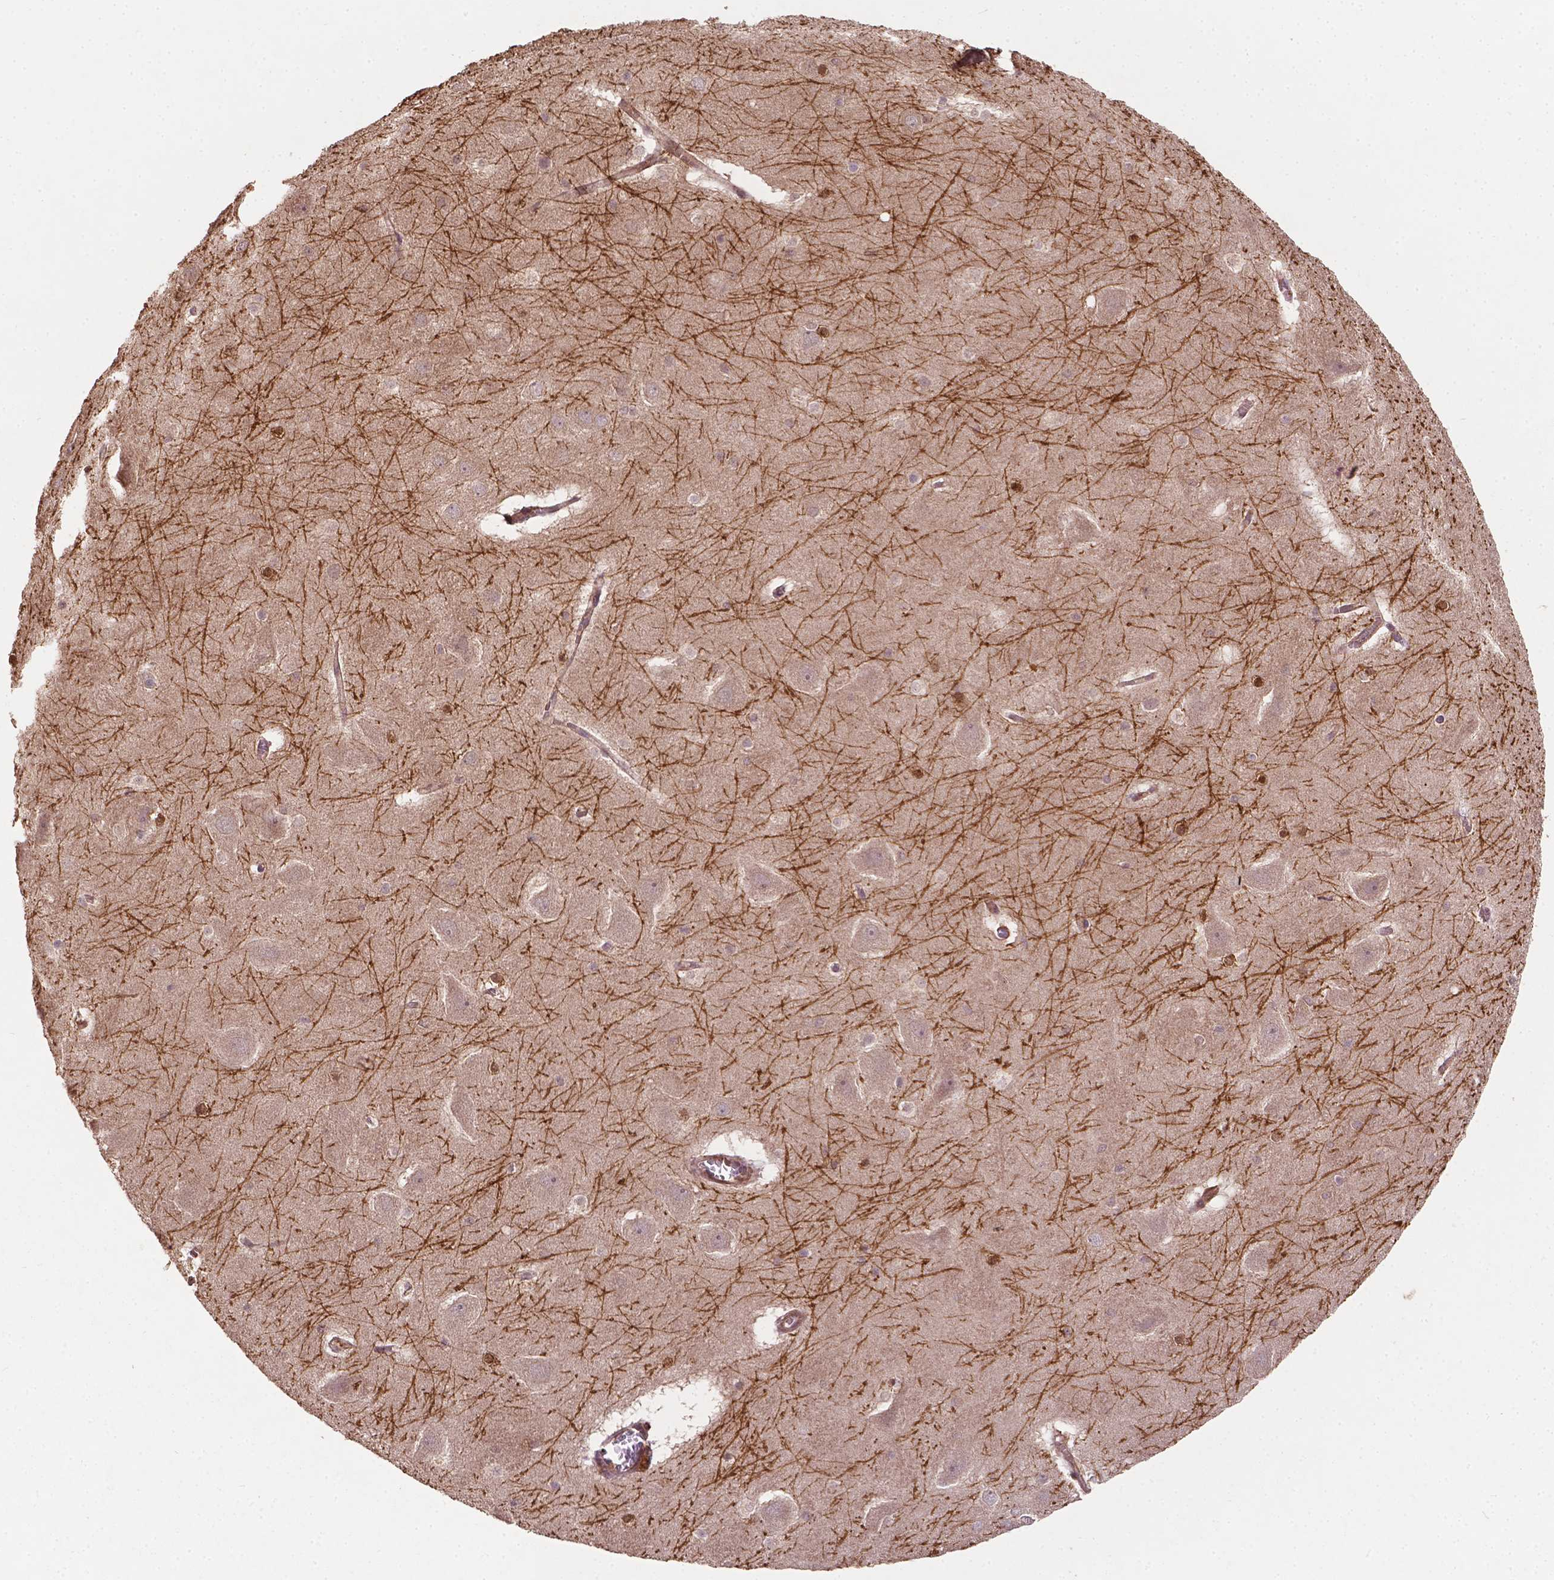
{"staining": {"intensity": "moderate", "quantity": "<25%", "location": "nuclear"}, "tissue": "hippocampus", "cell_type": "Glial cells", "image_type": "normal", "snomed": [{"axis": "morphology", "description": "Normal tissue, NOS"}, {"axis": "topography", "description": "Hippocampus"}], "caption": "A photomicrograph of hippocampus stained for a protein displays moderate nuclear brown staining in glial cells. Nuclei are stained in blue.", "gene": "ZMYND19", "patient": {"sex": "male", "age": 45}}